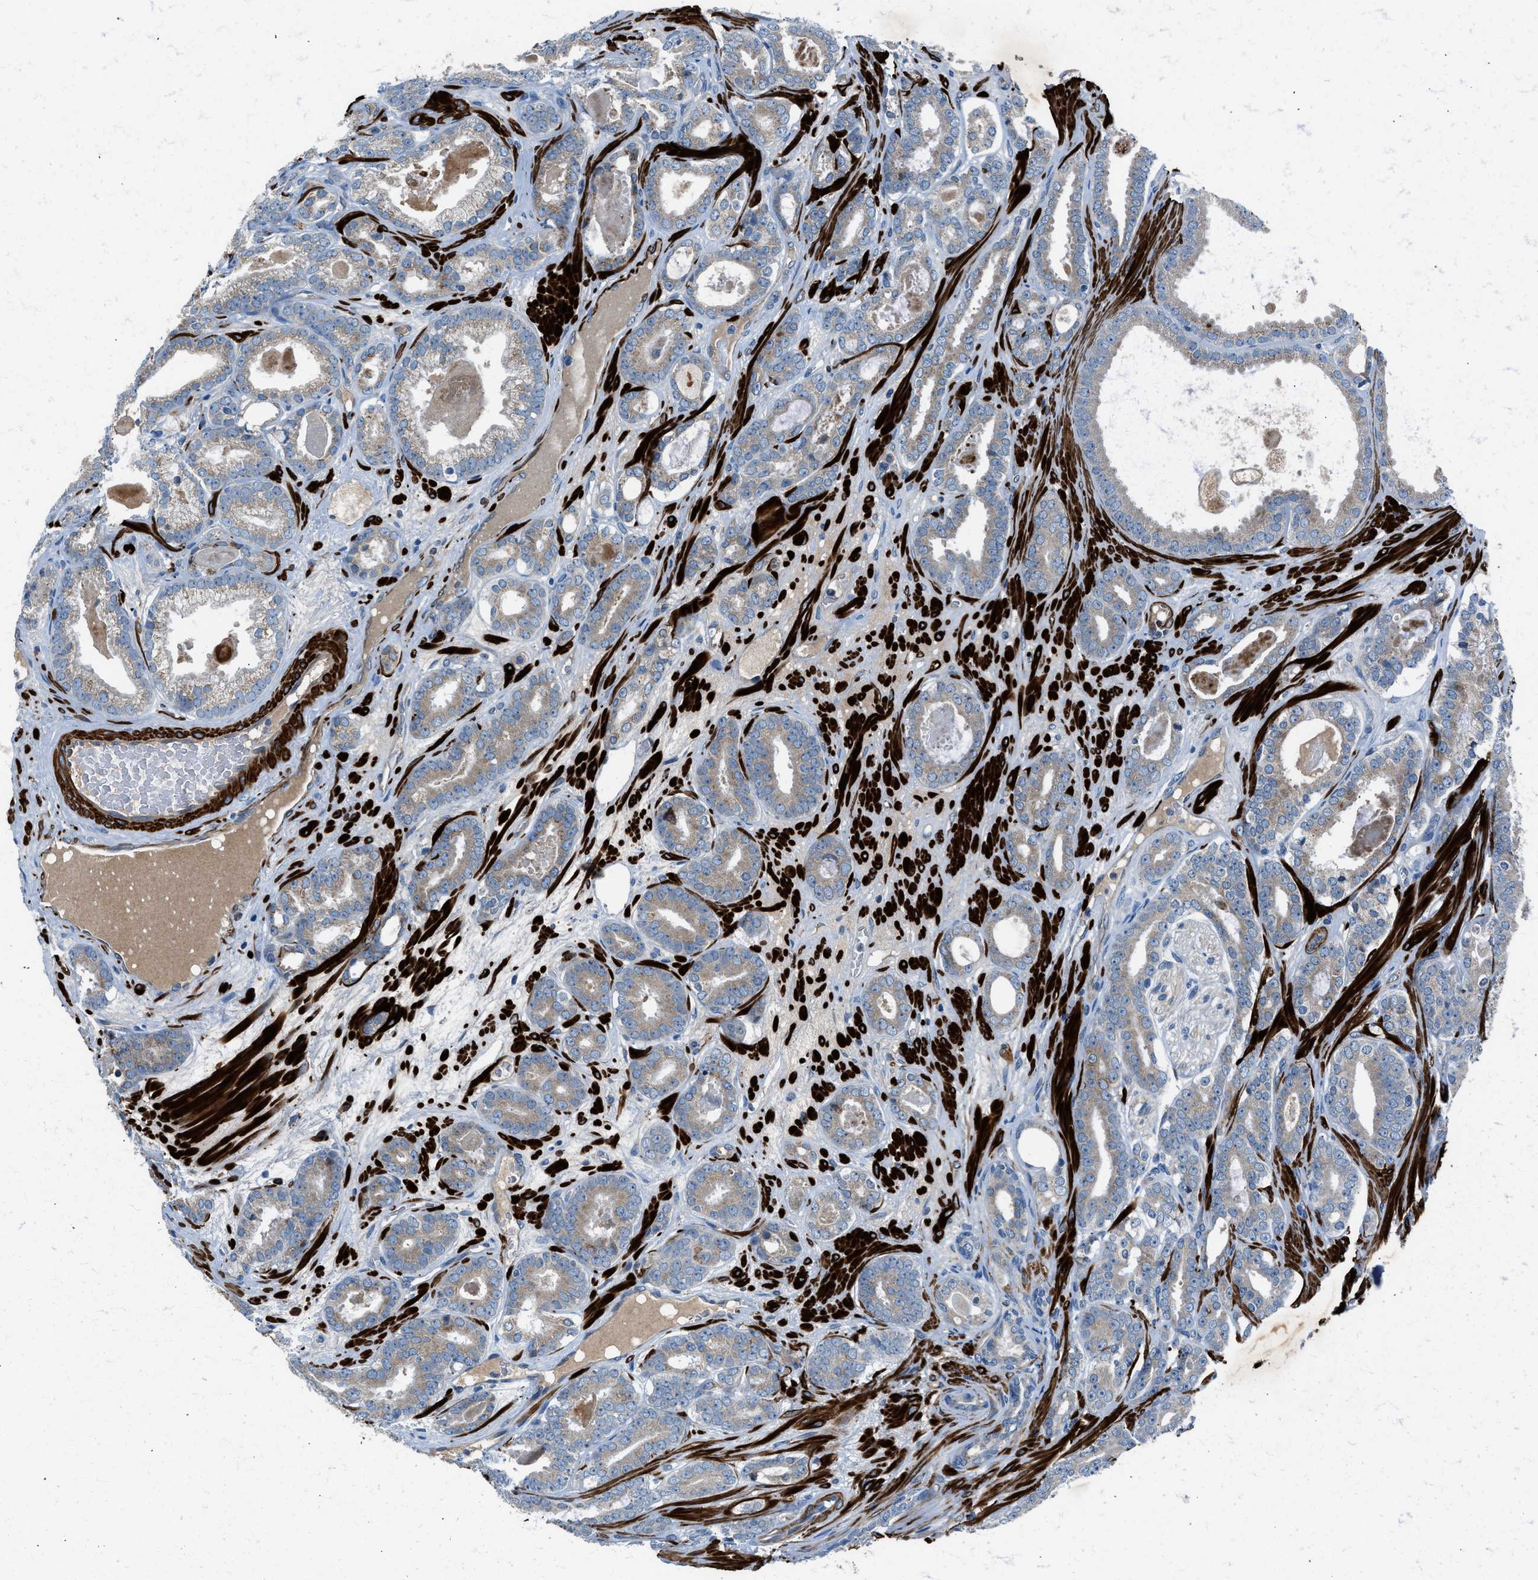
{"staining": {"intensity": "weak", "quantity": "<25%", "location": "cytoplasmic/membranous"}, "tissue": "prostate cancer", "cell_type": "Tumor cells", "image_type": "cancer", "snomed": [{"axis": "morphology", "description": "Adenocarcinoma, High grade"}, {"axis": "topography", "description": "Prostate"}], "caption": "Tumor cells show no significant staining in high-grade adenocarcinoma (prostate). (DAB IHC, high magnification).", "gene": "LMBR1", "patient": {"sex": "male", "age": 60}}